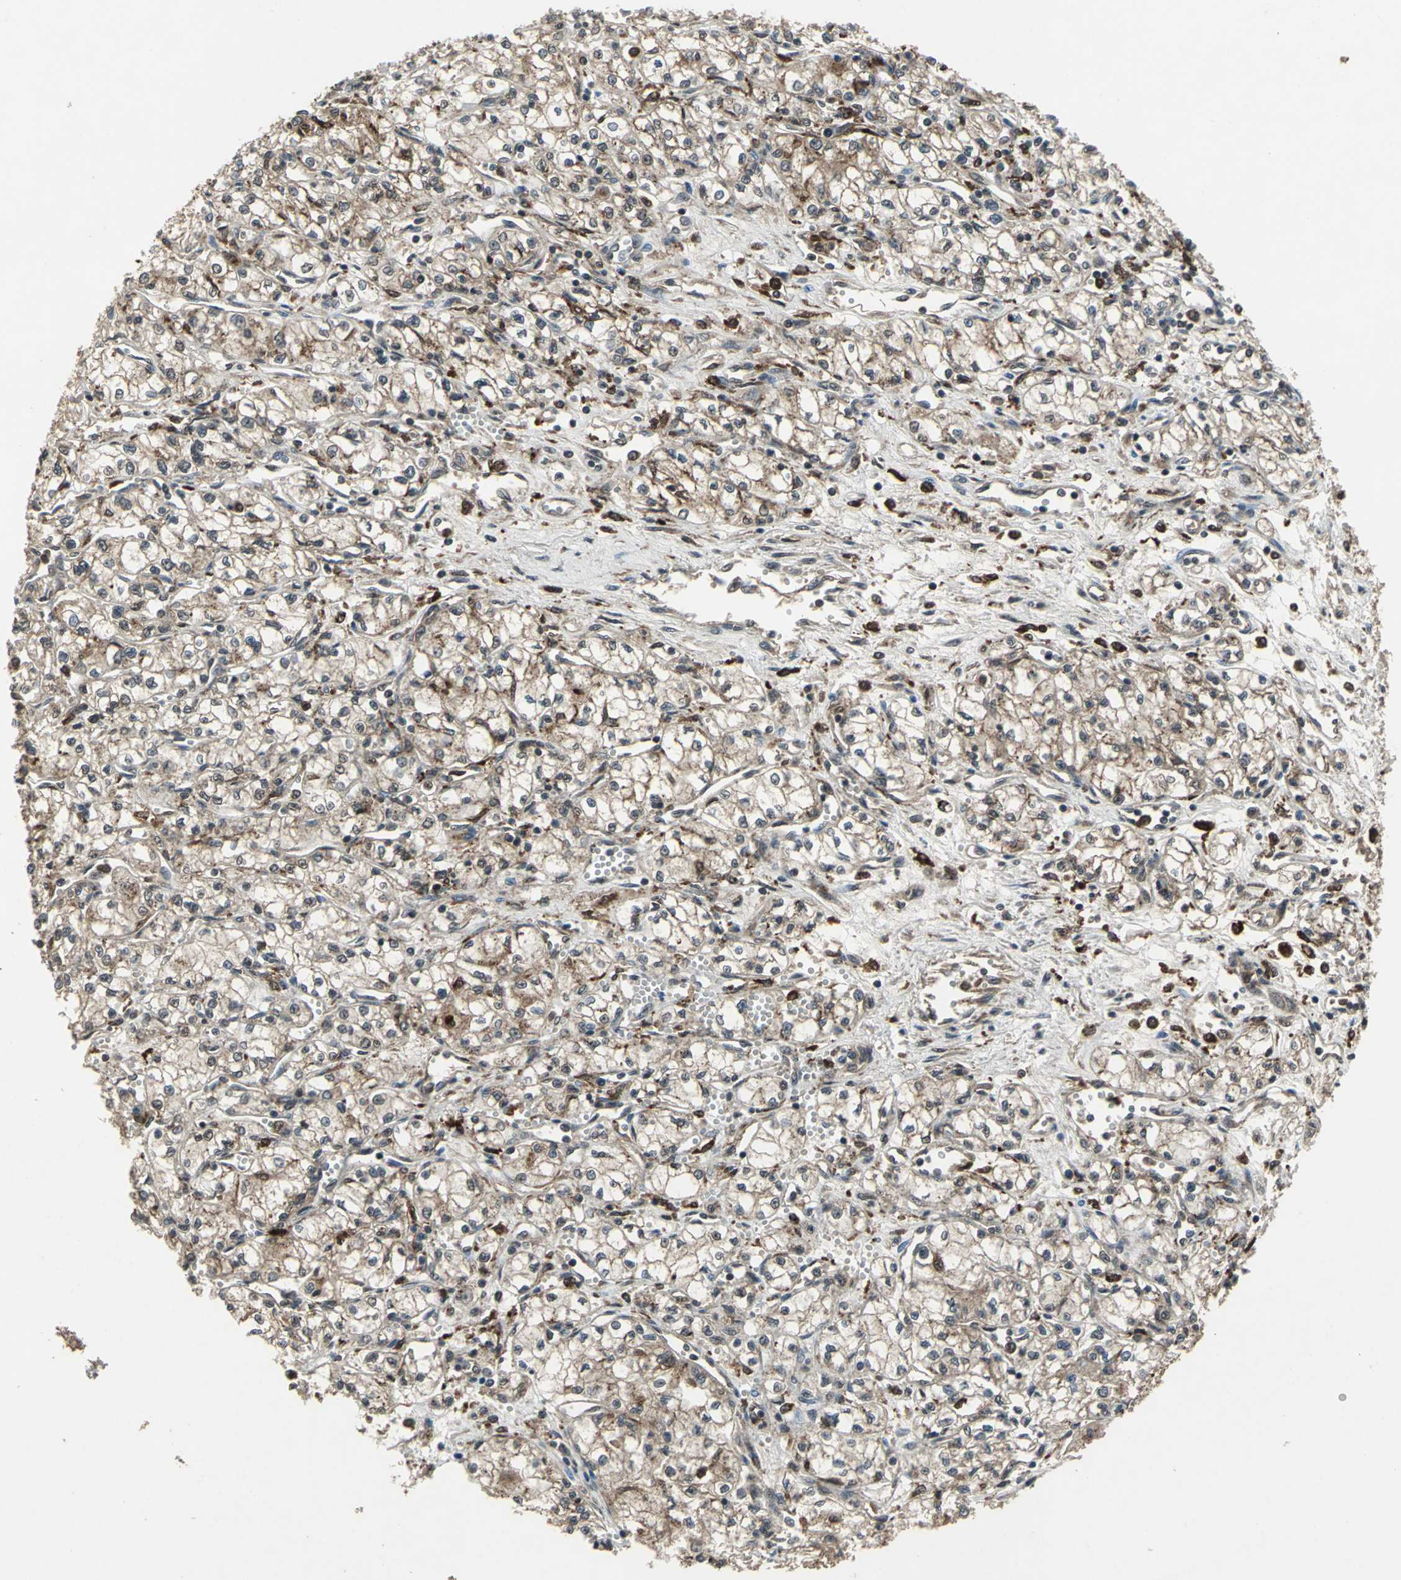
{"staining": {"intensity": "weak", "quantity": ">75%", "location": "cytoplasmic/membranous"}, "tissue": "renal cancer", "cell_type": "Tumor cells", "image_type": "cancer", "snomed": [{"axis": "morphology", "description": "Normal tissue, NOS"}, {"axis": "morphology", "description": "Adenocarcinoma, NOS"}, {"axis": "topography", "description": "Kidney"}], "caption": "There is low levels of weak cytoplasmic/membranous expression in tumor cells of renal adenocarcinoma, as demonstrated by immunohistochemical staining (brown color).", "gene": "PYCARD", "patient": {"sex": "male", "age": 59}}